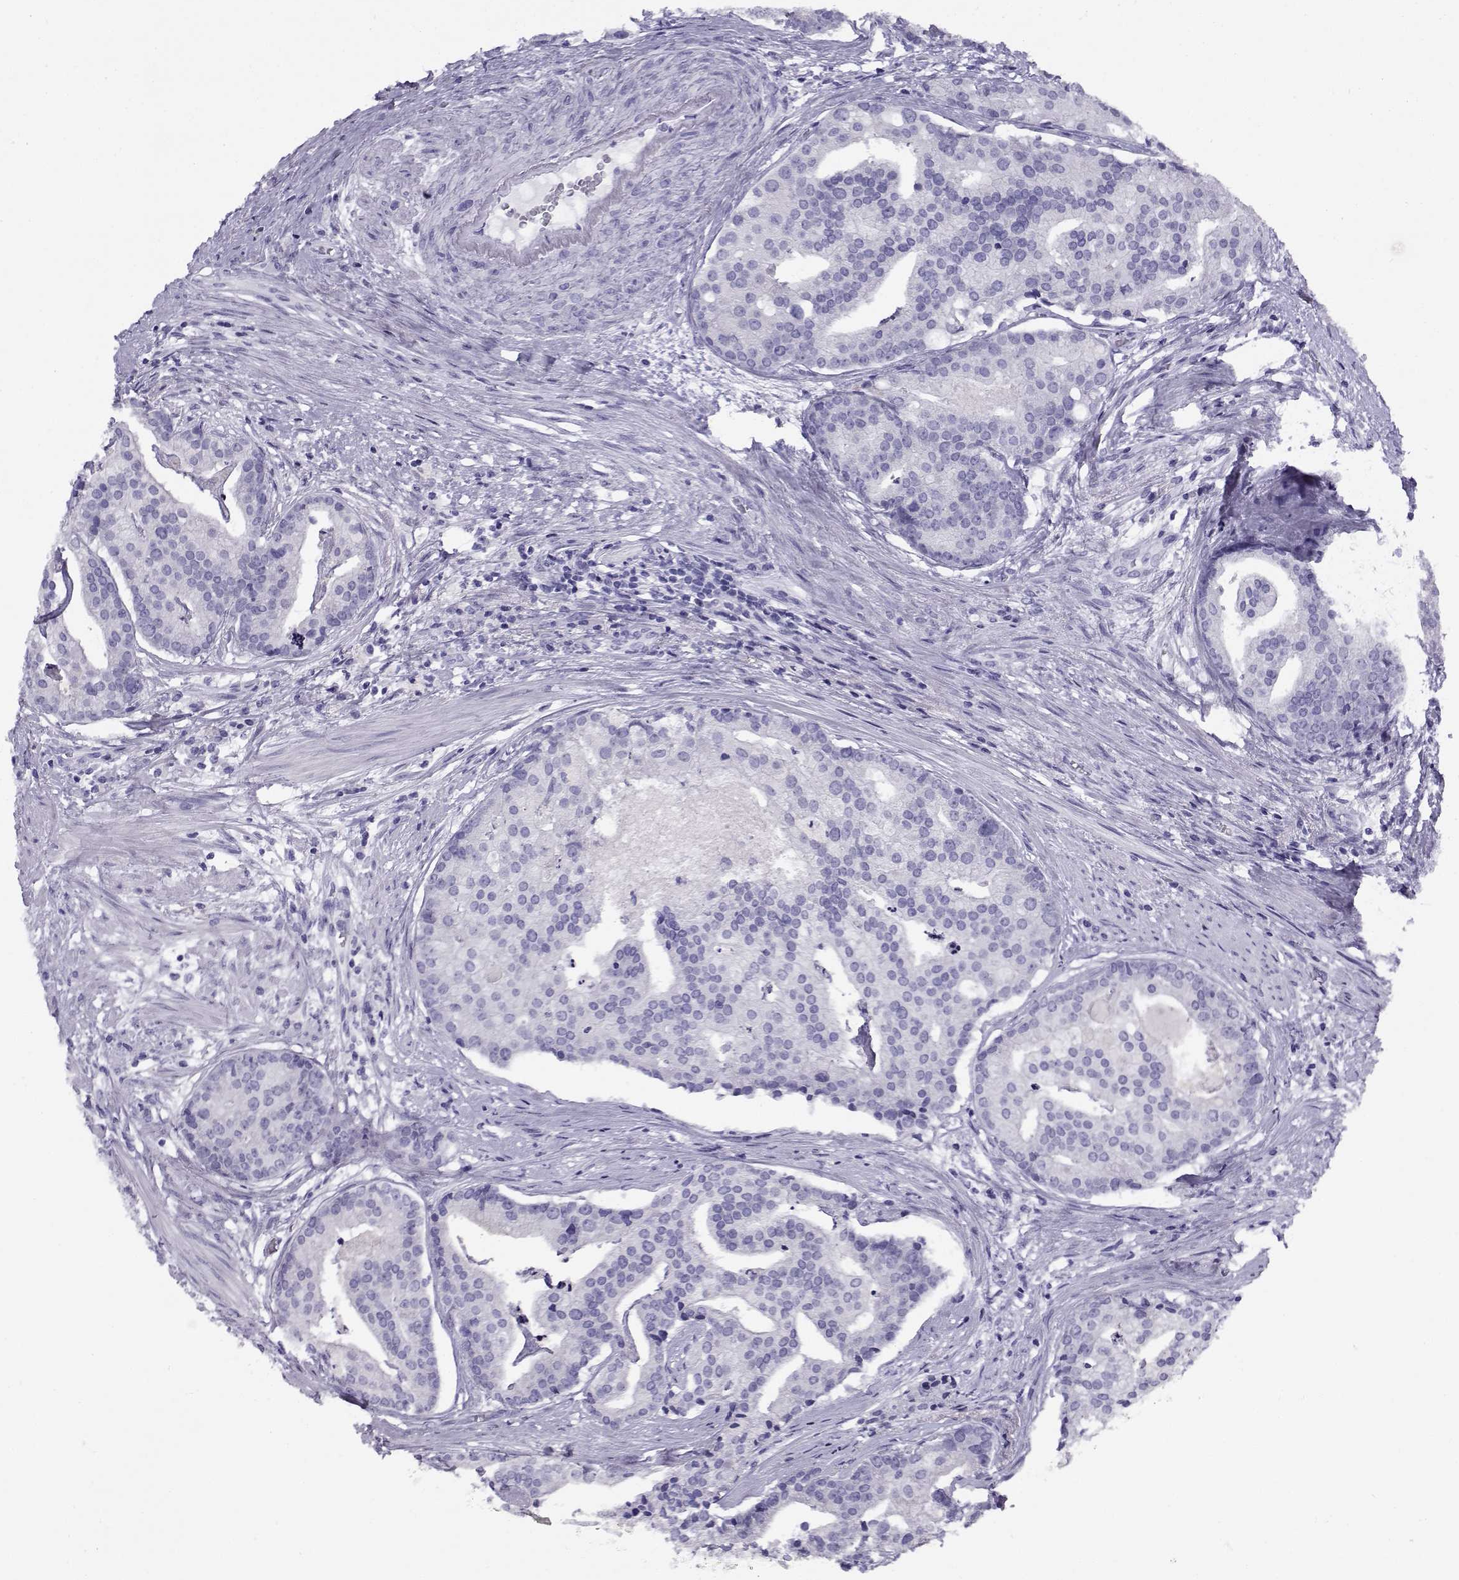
{"staining": {"intensity": "negative", "quantity": "none", "location": "none"}, "tissue": "prostate cancer", "cell_type": "Tumor cells", "image_type": "cancer", "snomed": [{"axis": "morphology", "description": "Adenocarcinoma, NOS"}, {"axis": "topography", "description": "Prostate and seminal vesicle, NOS"}, {"axis": "topography", "description": "Prostate"}], "caption": "DAB (3,3'-diaminobenzidine) immunohistochemical staining of prostate cancer demonstrates no significant positivity in tumor cells.", "gene": "CABS1", "patient": {"sex": "male", "age": 44}}